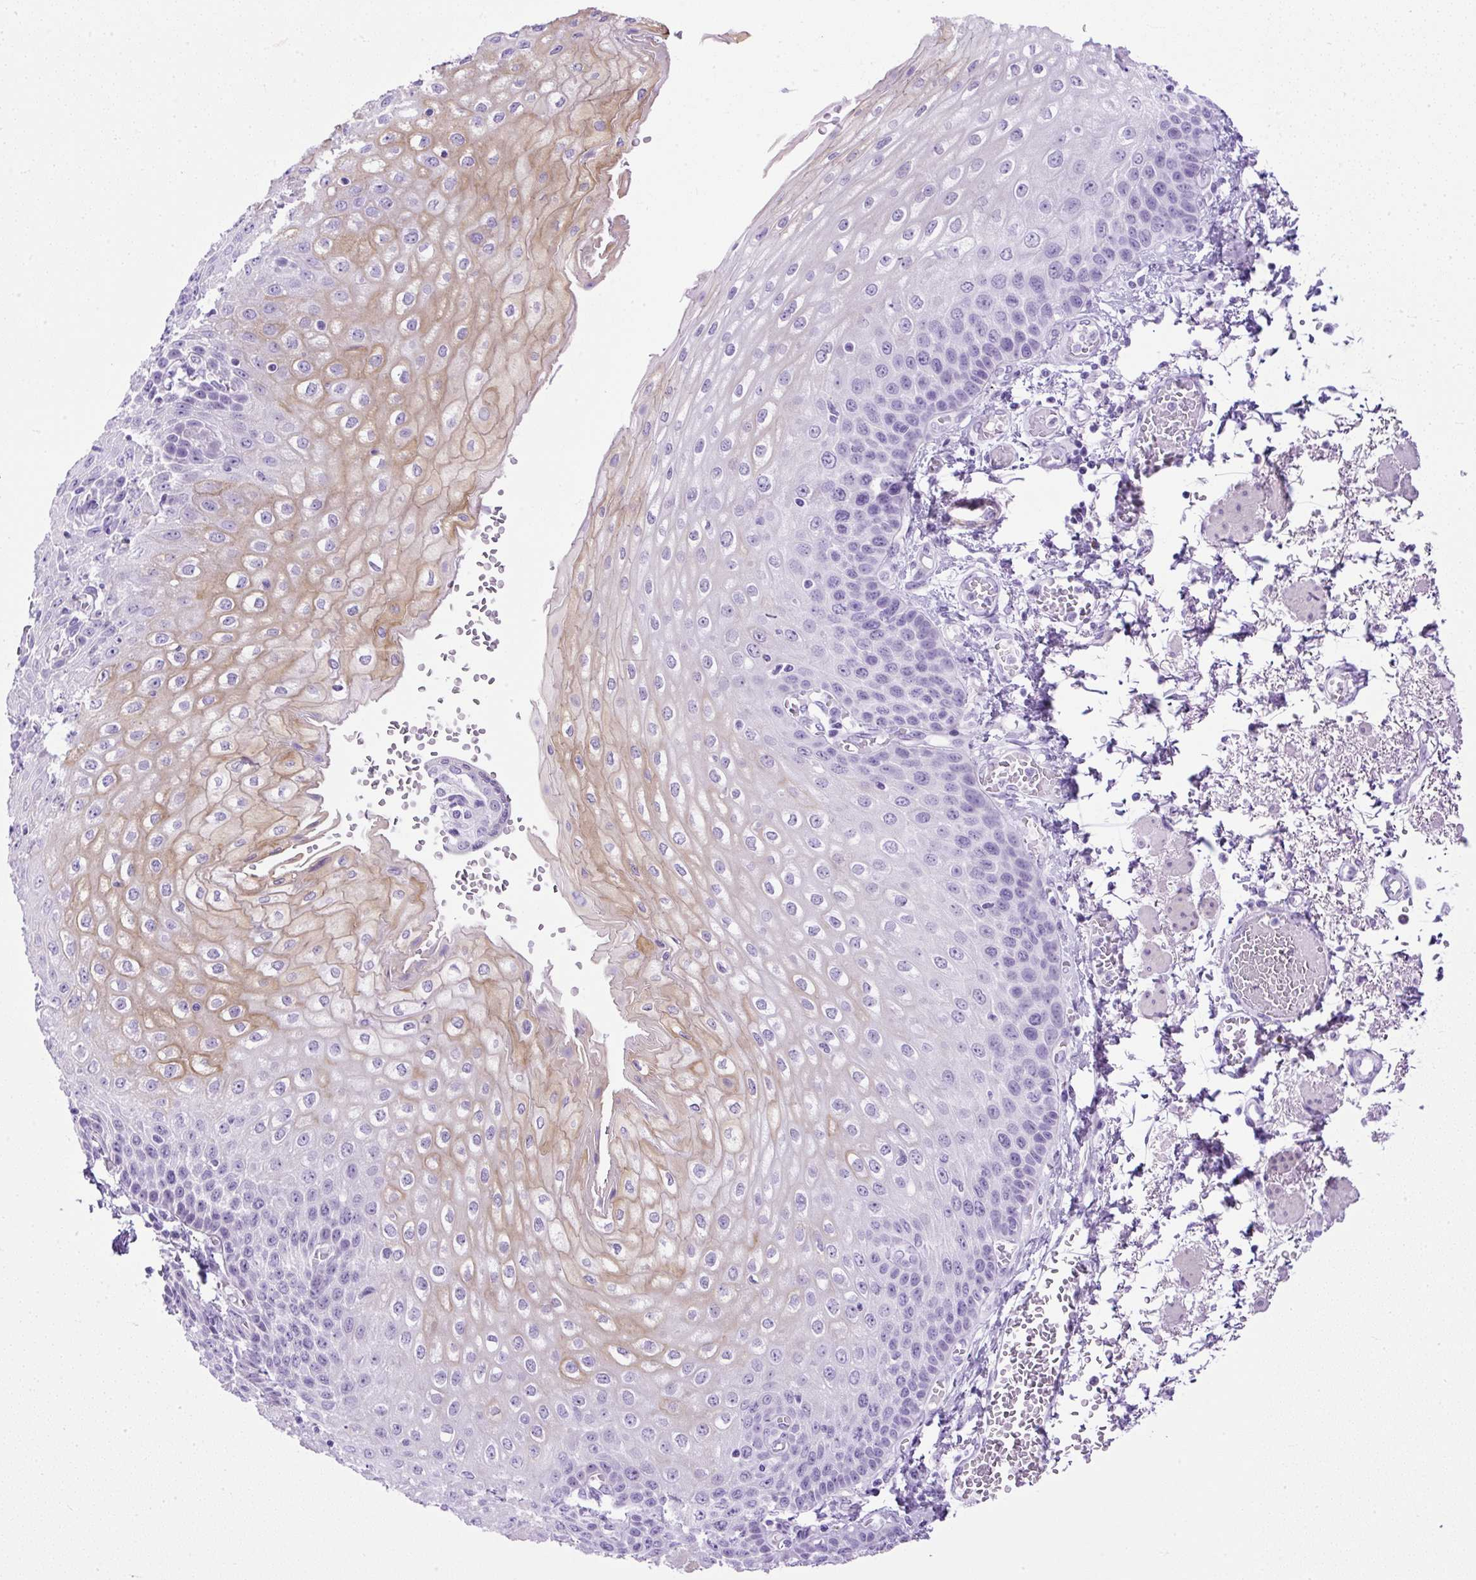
{"staining": {"intensity": "moderate", "quantity": "25%-75%", "location": "cytoplasmic/membranous"}, "tissue": "esophagus", "cell_type": "Squamous epithelial cells", "image_type": "normal", "snomed": [{"axis": "morphology", "description": "Normal tissue, NOS"}, {"axis": "morphology", "description": "Adenocarcinoma, NOS"}, {"axis": "topography", "description": "Esophagus"}], "caption": "Protein analysis of unremarkable esophagus demonstrates moderate cytoplasmic/membranous expression in approximately 25%-75% of squamous epithelial cells.", "gene": "UPP1", "patient": {"sex": "male", "age": 81}}